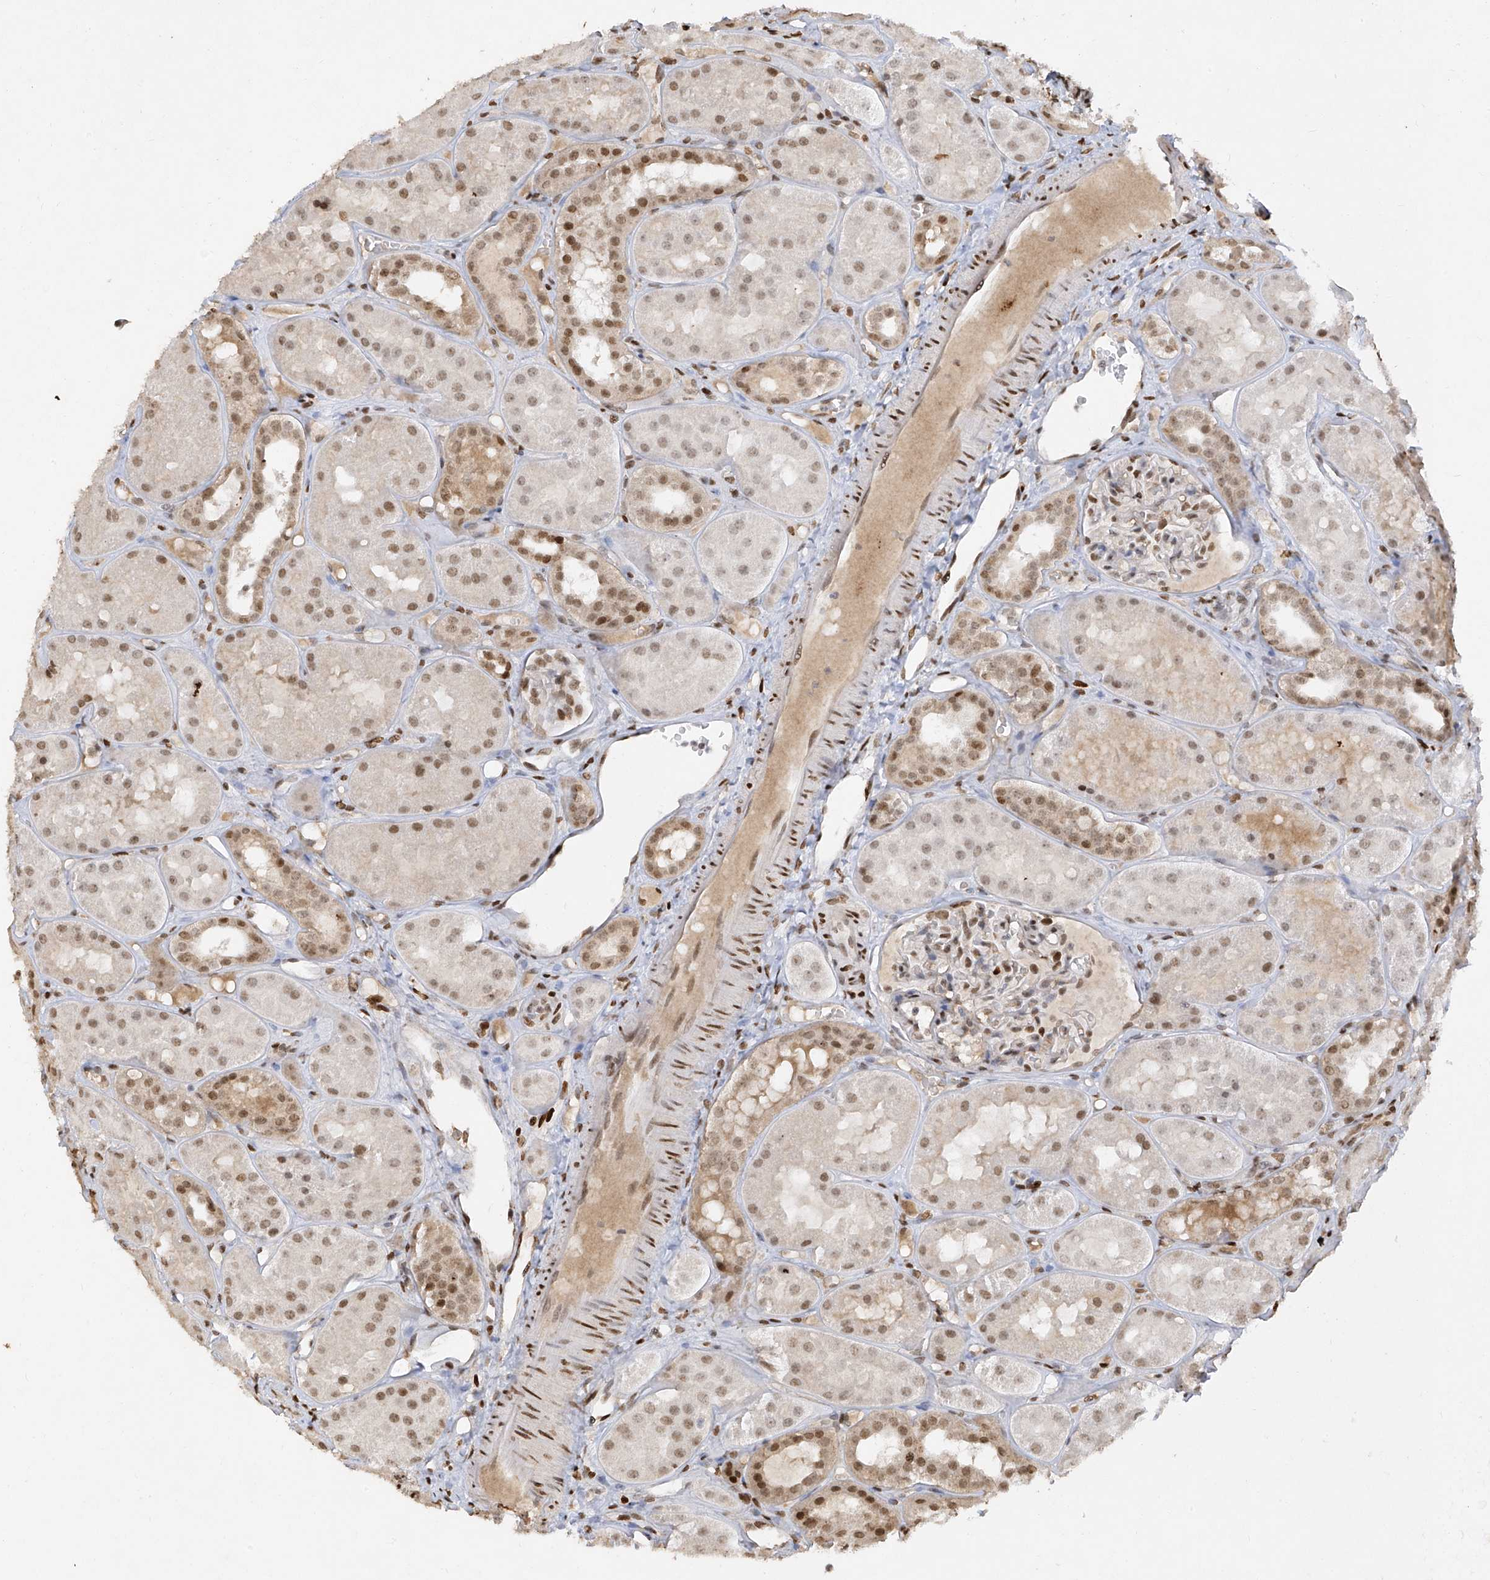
{"staining": {"intensity": "strong", "quantity": "<25%", "location": "nuclear"}, "tissue": "kidney", "cell_type": "Cells in glomeruli", "image_type": "normal", "snomed": [{"axis": "morphology", "description": "Normal tissue, NOS"}, {"axis": "topography", "description": "Kidney"}], "caption": "Kidney stained for a protein shows strong nuclear positivity in cells in glomeruli.", "gene": "ATRIP", "patient": {"sex": "male", "age": 16}}